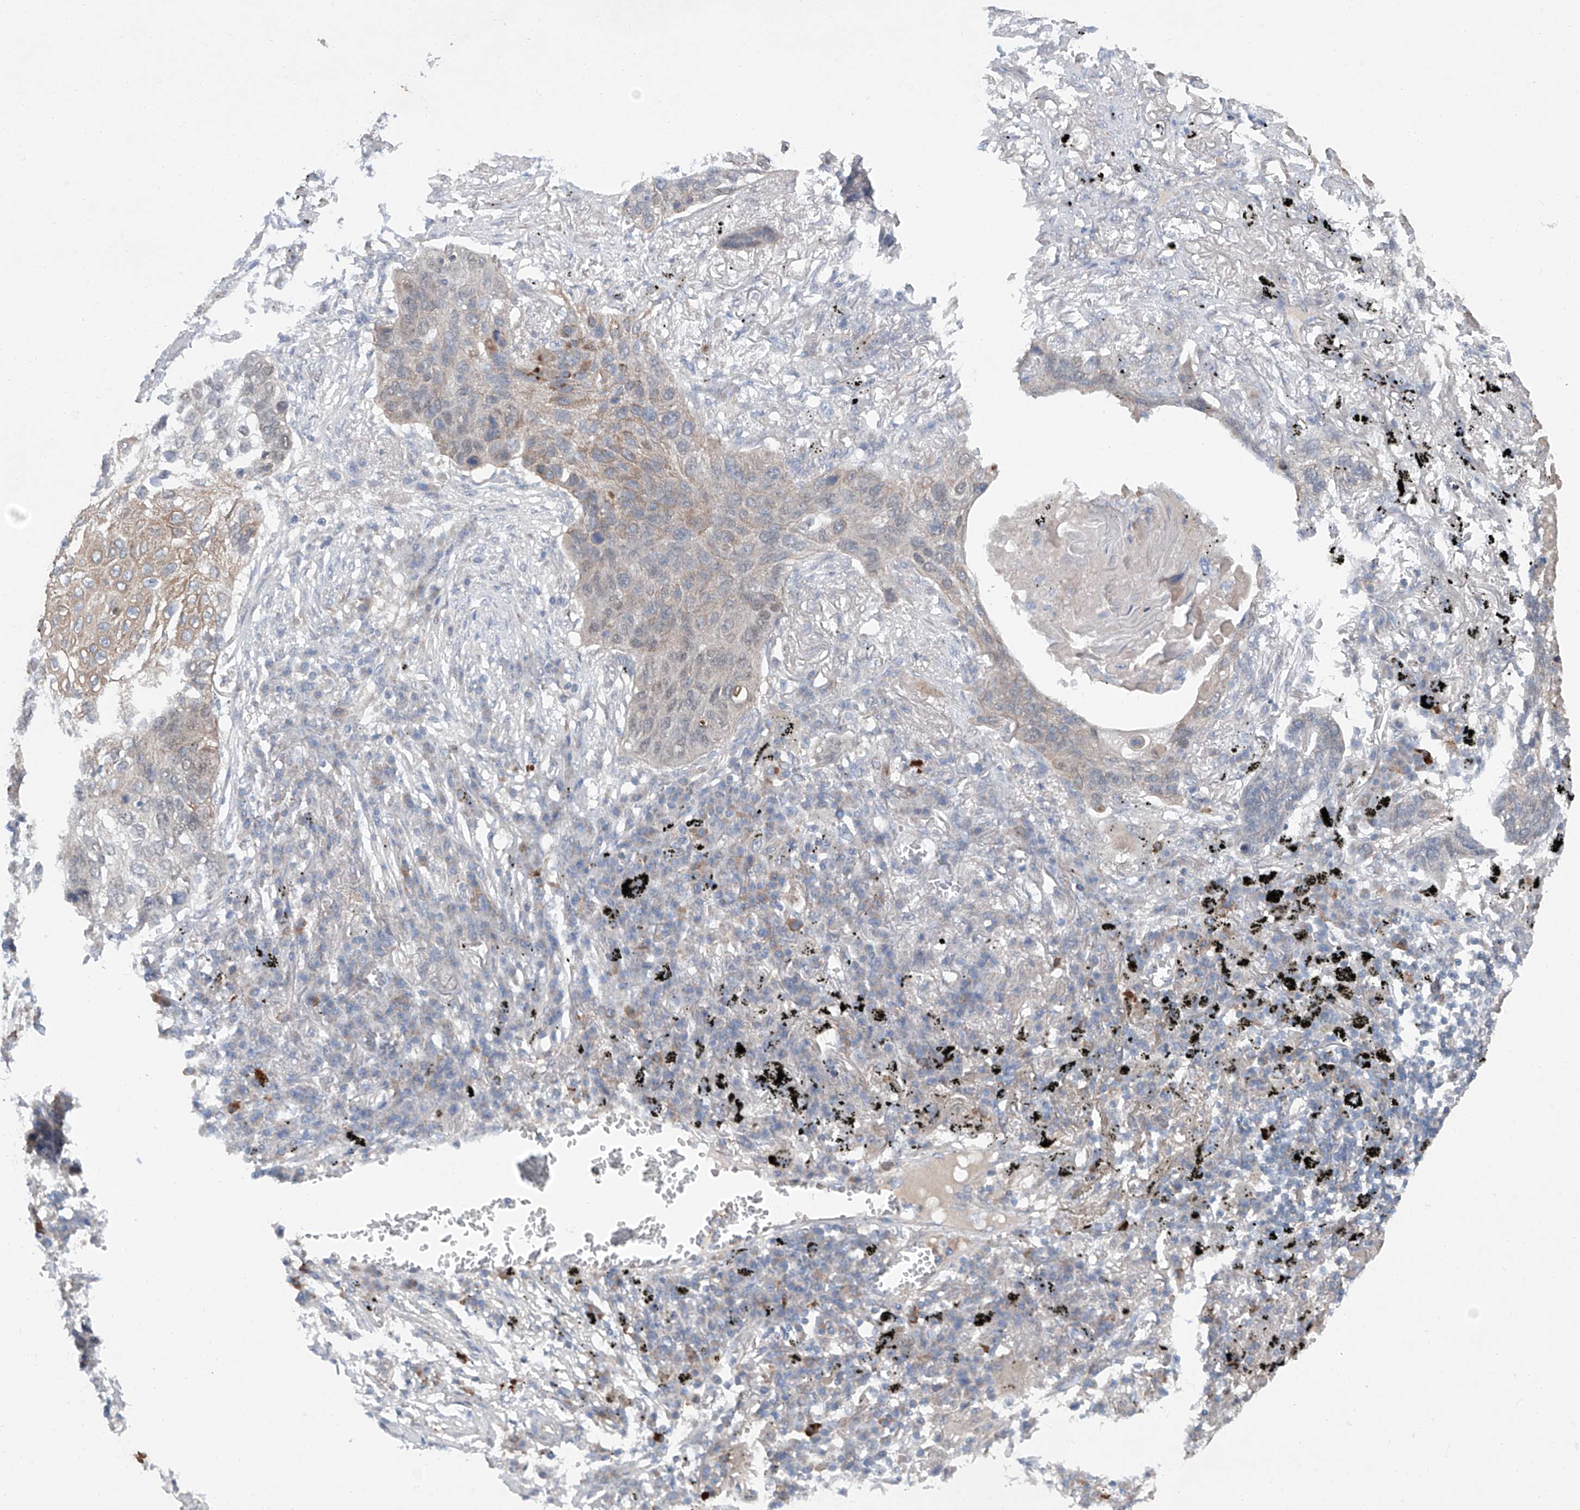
{"staining": {"intensity": "weak", "quantity": "<25%", "location": "cytoplasmic/membranous,nuclear"}, "tissue": "lung cancer", "cell_type": "Tumor cells", "image_type": "cancer", "snomed": [{"axis": "morphology", "description": "Squamous cell carcinoma, NOS"}, {"axis": "topography", "description": "Lung"}], "caption": "This is an IHC histopathology image of lung cancer. There is no staining in tumor cells.", "gene": "SIX4", "patient": {"sex": "female", "age": 63}}